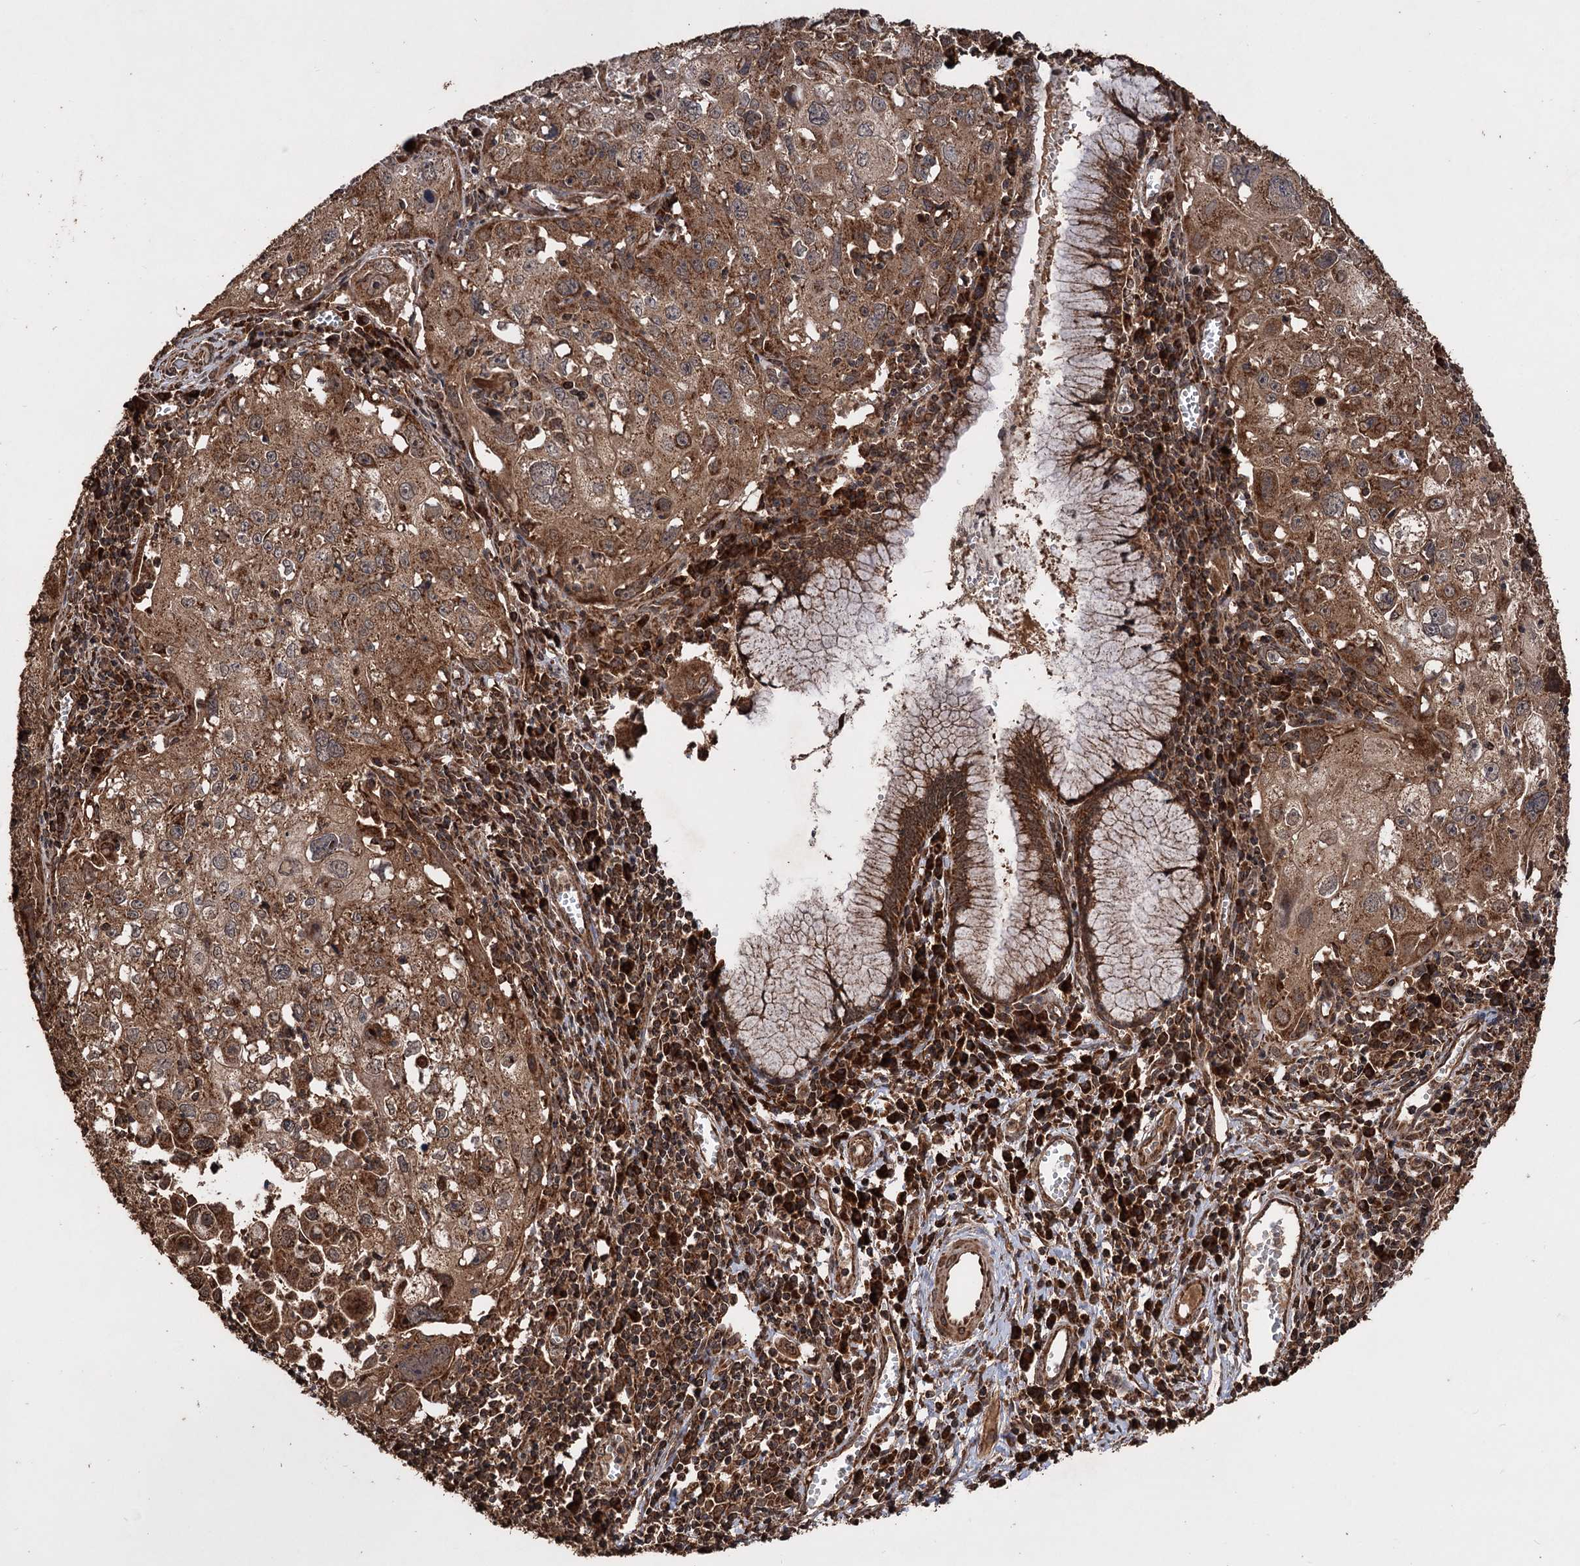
{"staining": {"intensity": "moderate", "quantity": ">75%", "location": "cytoplasmic/membranous"}, "tissue": "cervical cancer", "cell_type": "Tumor cells", "image_type": "cancer", "snomed": [{"axis": "morphology", "description": "Squamous cell carcinoma, NOS"}, {"axis": "topography", "description": "Cervix"}], "caption": "Immunohistochemical staining of cervical cancer displays medium levels of moderate cytoplasmic/membranous protein positivity in approximately >75% of tumor cells.", "gene": "IPO4", "patient": {"sex": "female", "age": 42}}